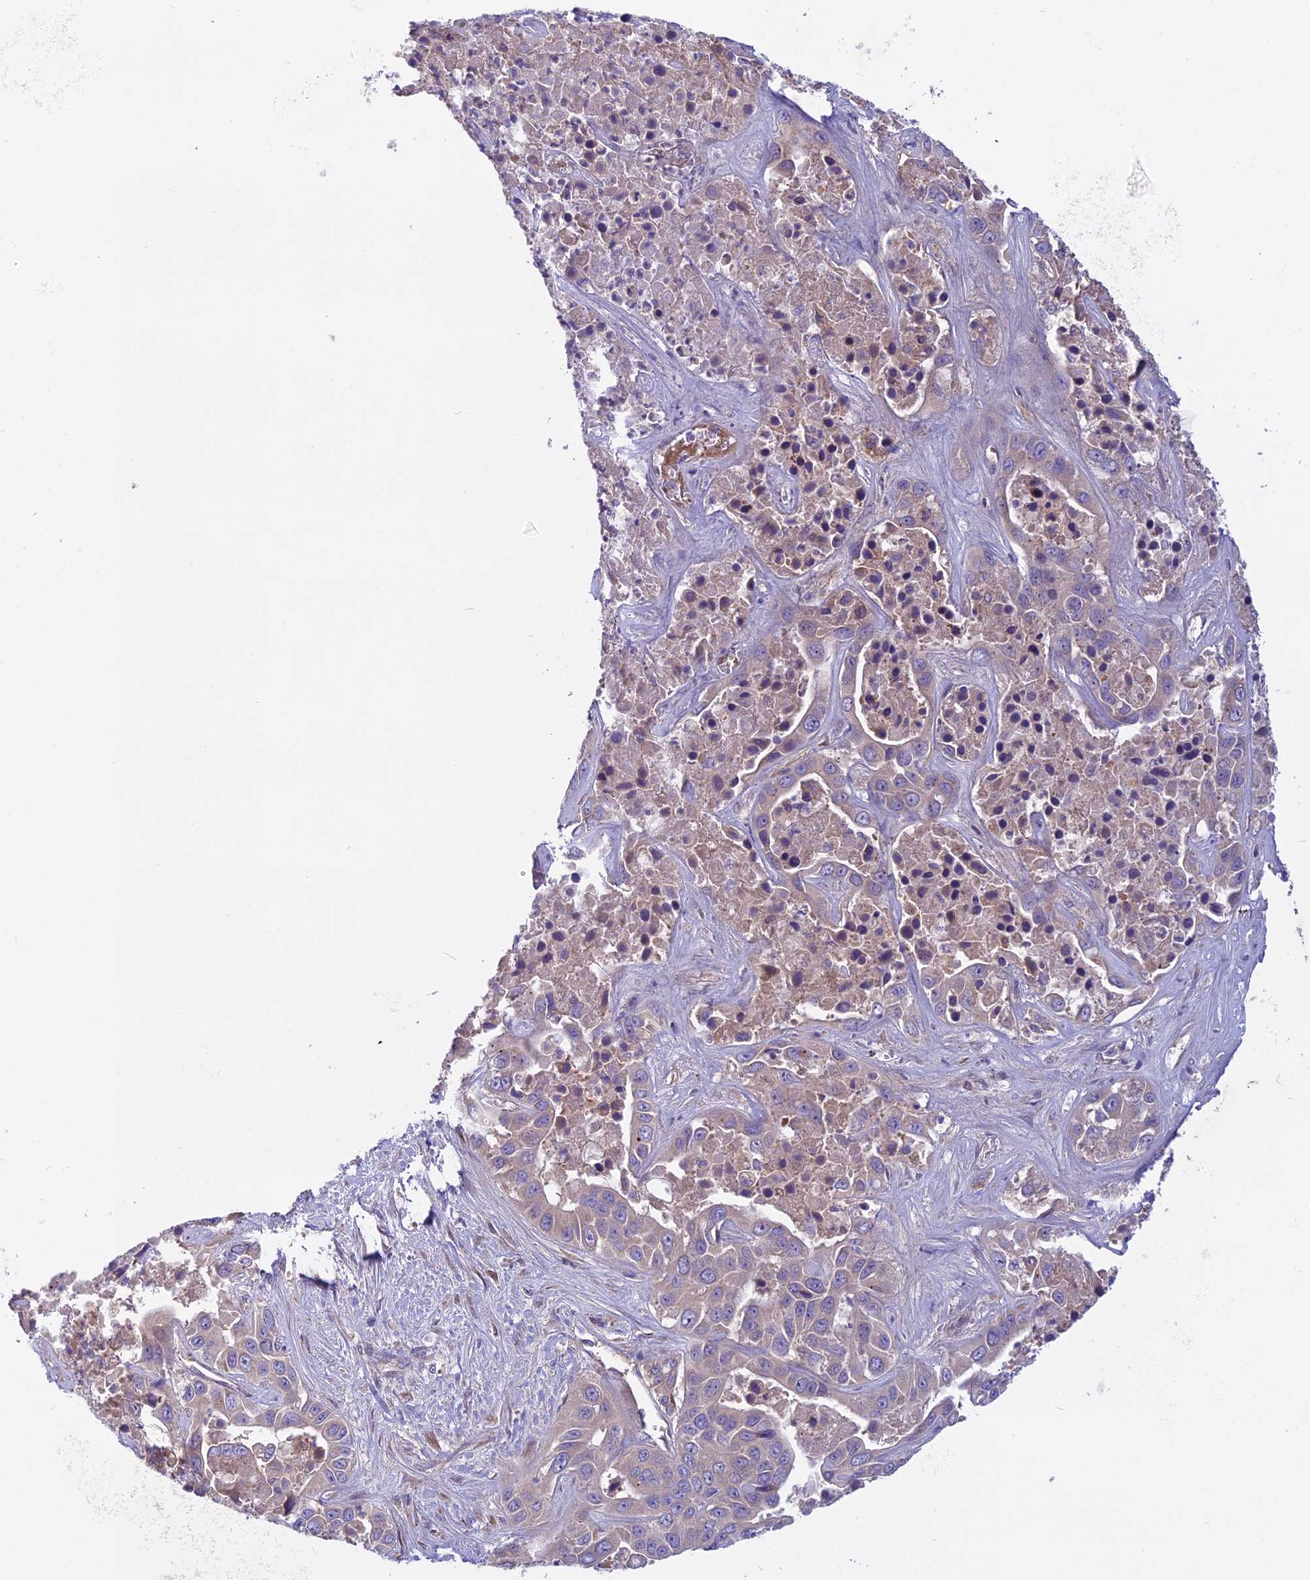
{"staining": {"intensity": "weak", "quantity": "<25%", "location": "cytoplasmic/membranous"}, "tissue": "liver cancer", "cell_type": "Tumor cells", "image_type": "cancer", "snomed": [{"axis": "morphology", "description": "Cholangiocarcinoma"}, {"axis": "topography", "description": "Liver"}], "caption": "Immunohistochemical staining of human liver cancer (cholangiocarcinoma) exhibits no significant expression in tumor cells. (DAB (3,3'-diaminobenzidine) immunohistochemistry, high magnification).", "gene": "DCTN5", "patient": {"sex": "female", "age": 52}}